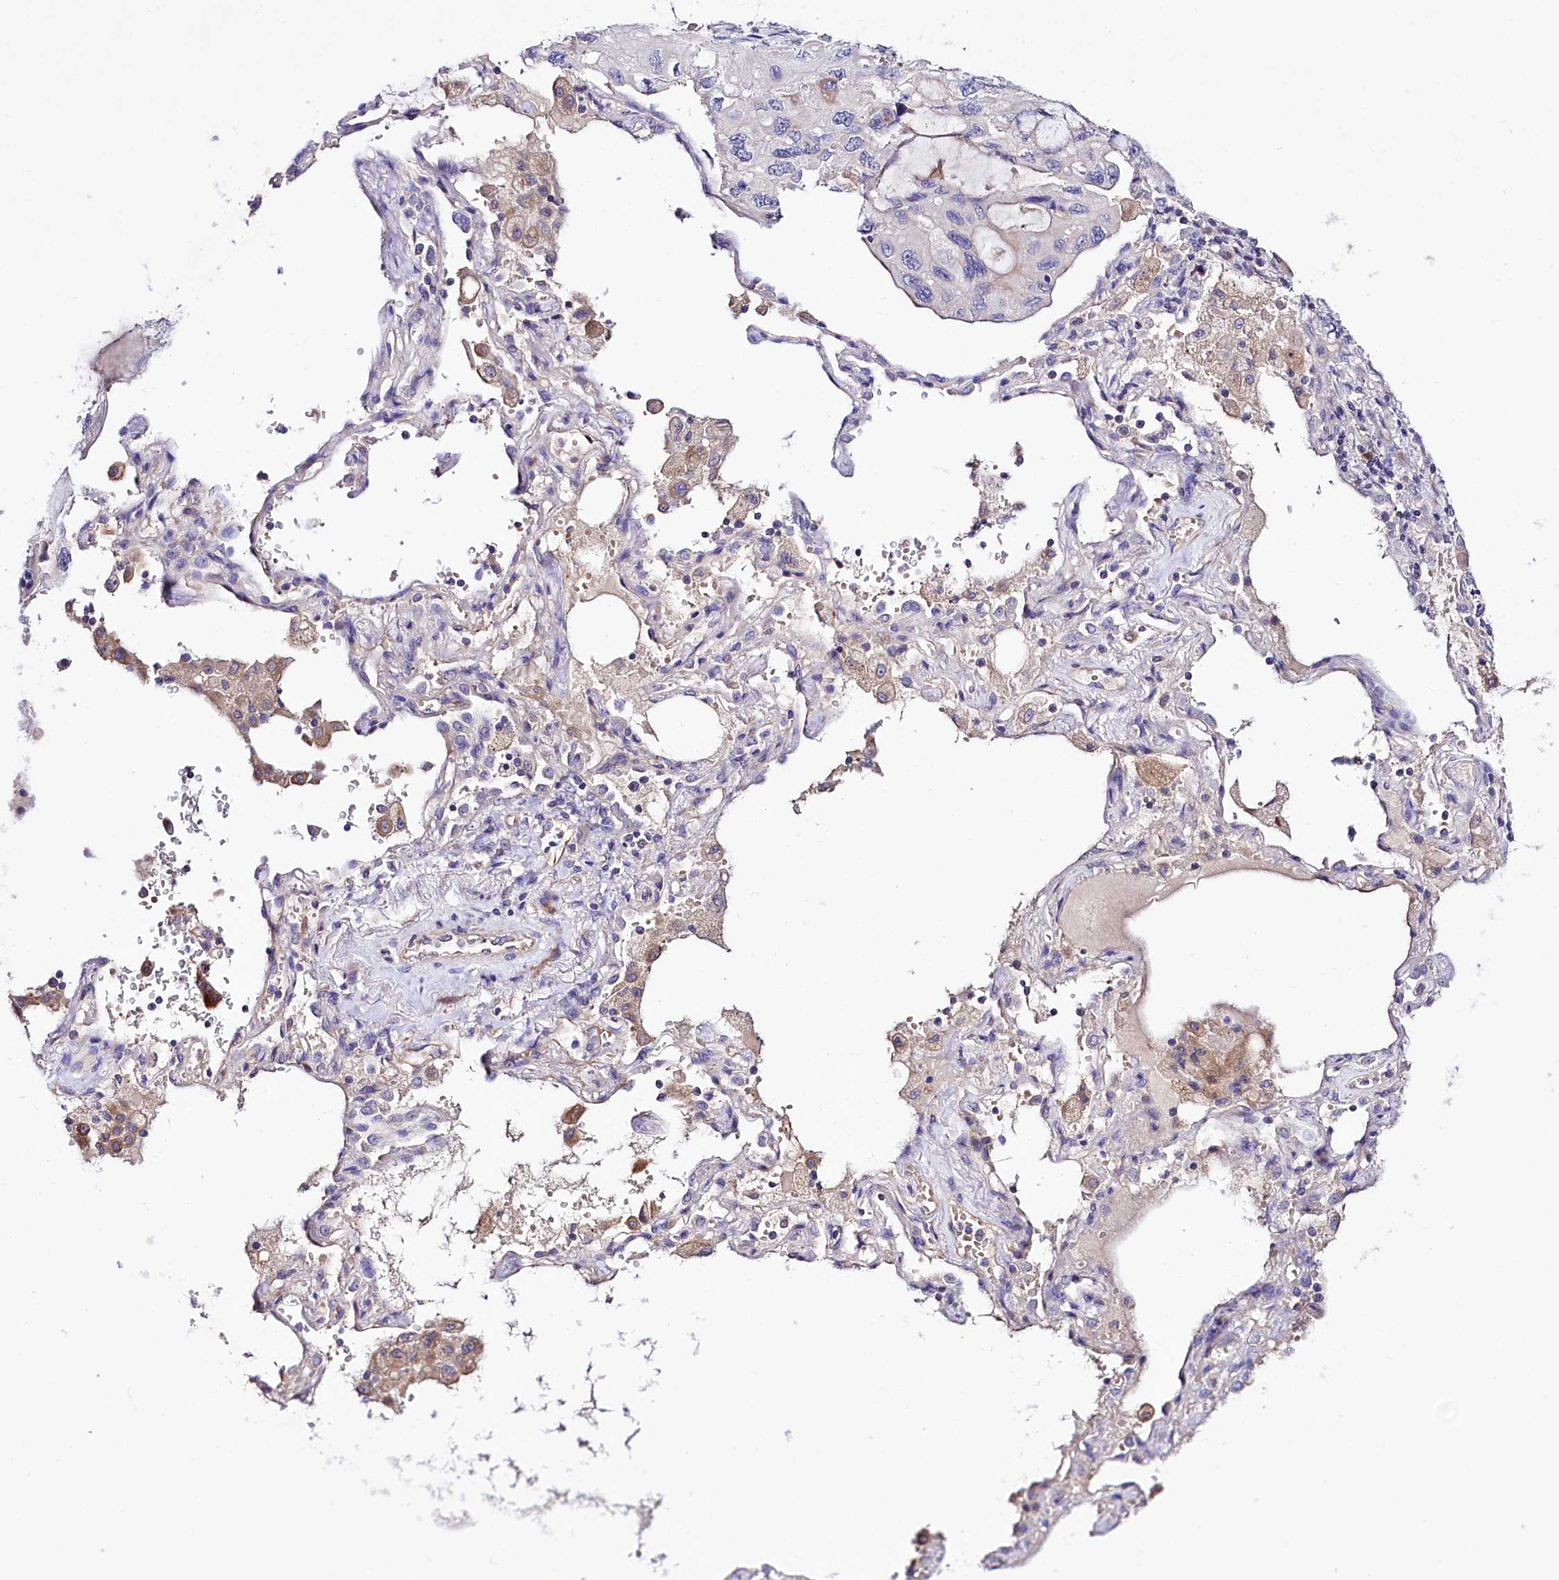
{"staining": {"intensity": "negative", "quantity": "none", "location": "none"}, "tissue": "lung cancer", "cell_type": "Tumor cells", "image_type": "cancer", "snomed": [{"axis": "morphology", "description": "Squamous cell carcinoma, NOS"}, {"axis": "topography", "description": "Lung"}], "caption": "Lung squamous cell carcinoma was stained to show a protein in brown. There is no significant positivity in tumor cells. (Stains: DAB immunohistochemistry with hematoxylin counter stain, Microscopy: brightfield microscopy at high magnification).", "gene": "SLC7A1", "patient": {"sex": "female", "age": 73}}